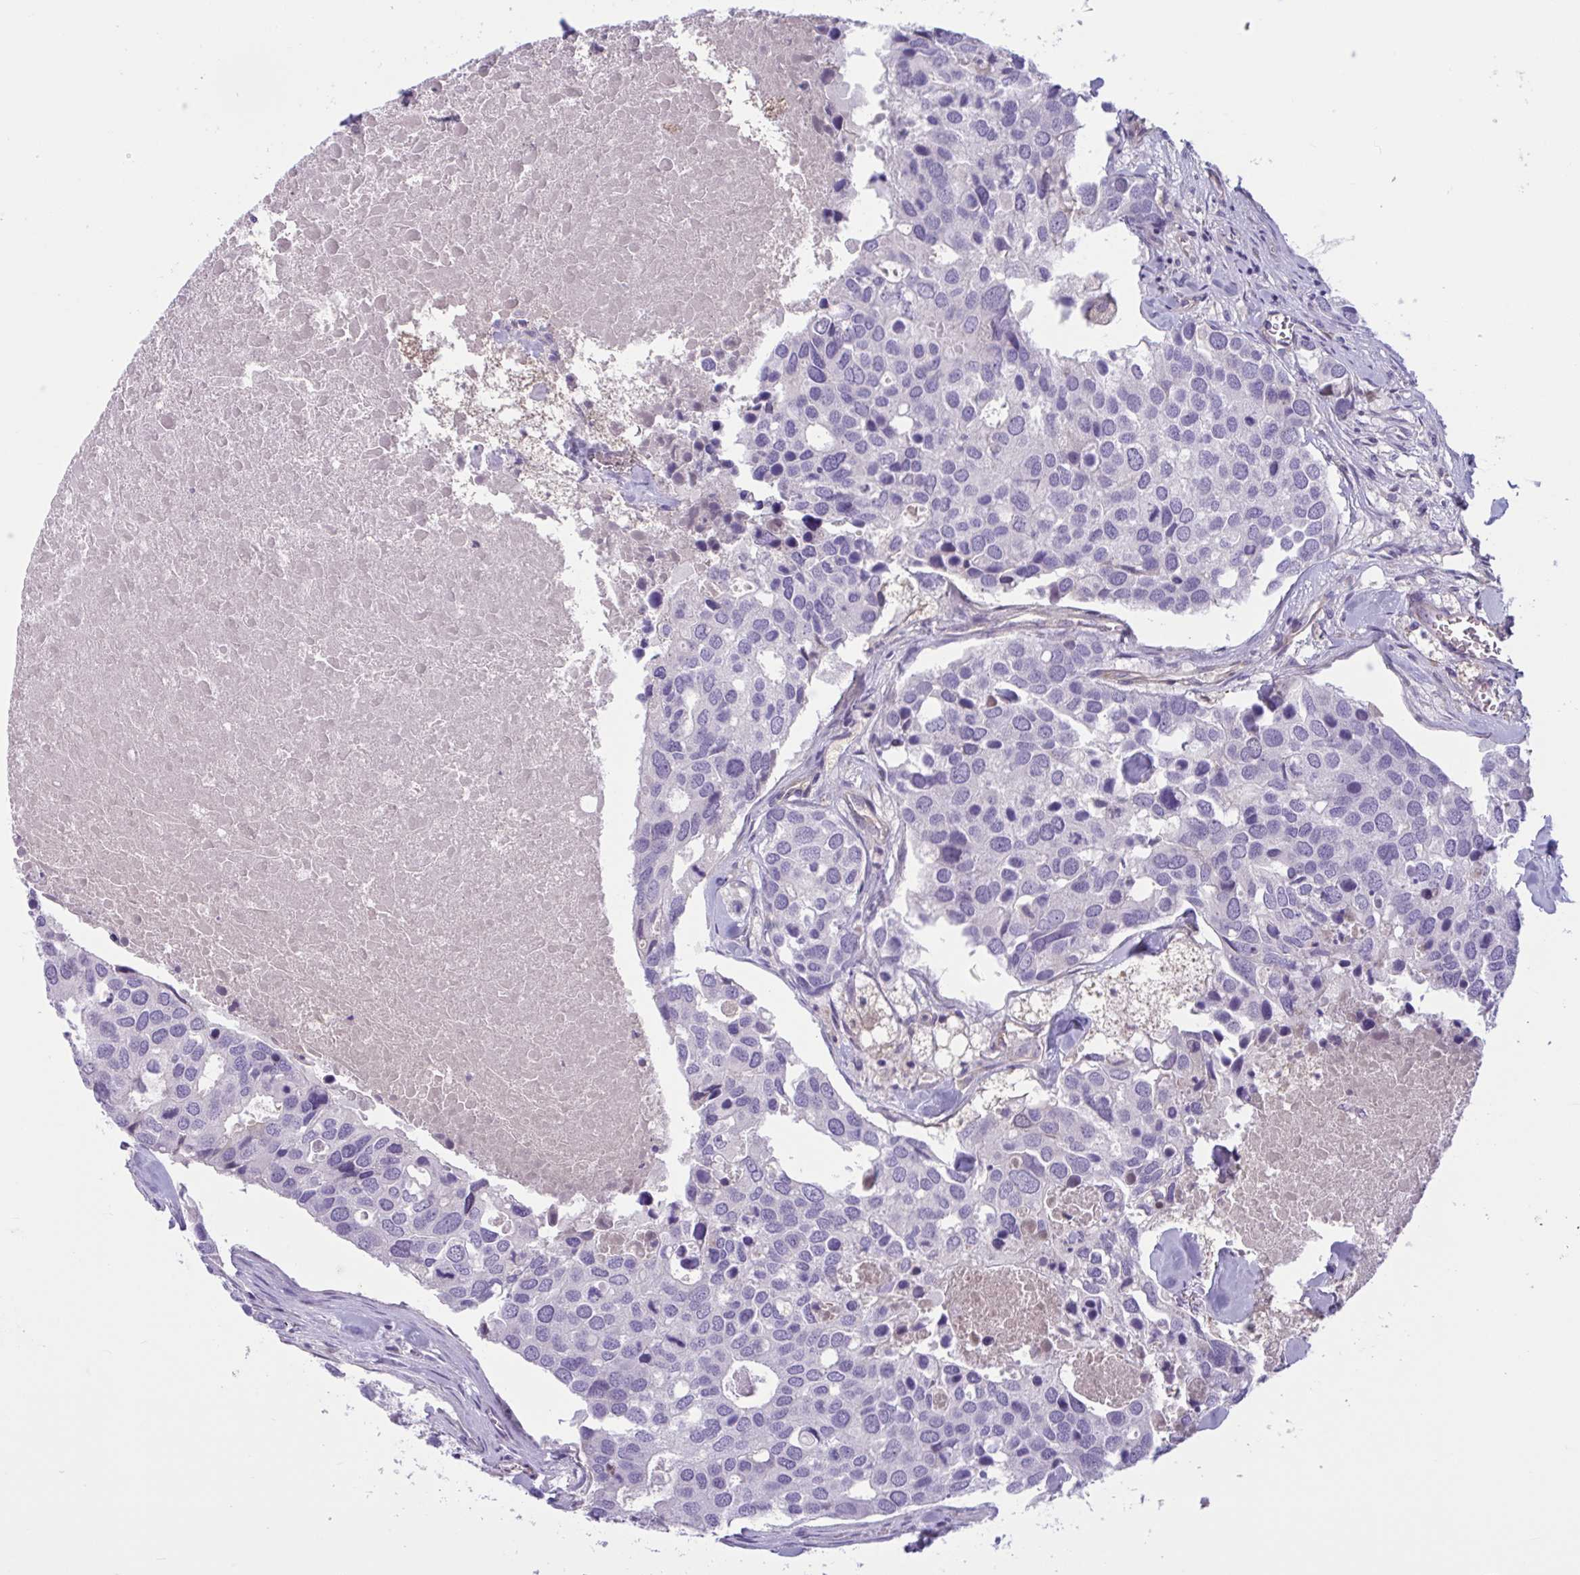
{"staining": {"intensity": "negative", "quantity": "none", "location": "none"}, "tissue": "breast cancer", "cell_type": "Tumor cells", "image_type": "cancer", "snomed": [{"axis": "morphology", "description": "Duct carcinoma"}, {"axis": "topography", "description": "Breast"}], "caption": "Micrograph shows no significant protein positivity in tumor cells of breast cancer (intraductal carcinoma). Nuclei are stained in blue.", "gene": "TTC7B", "patient": {"sex": "female", "age": 83}}